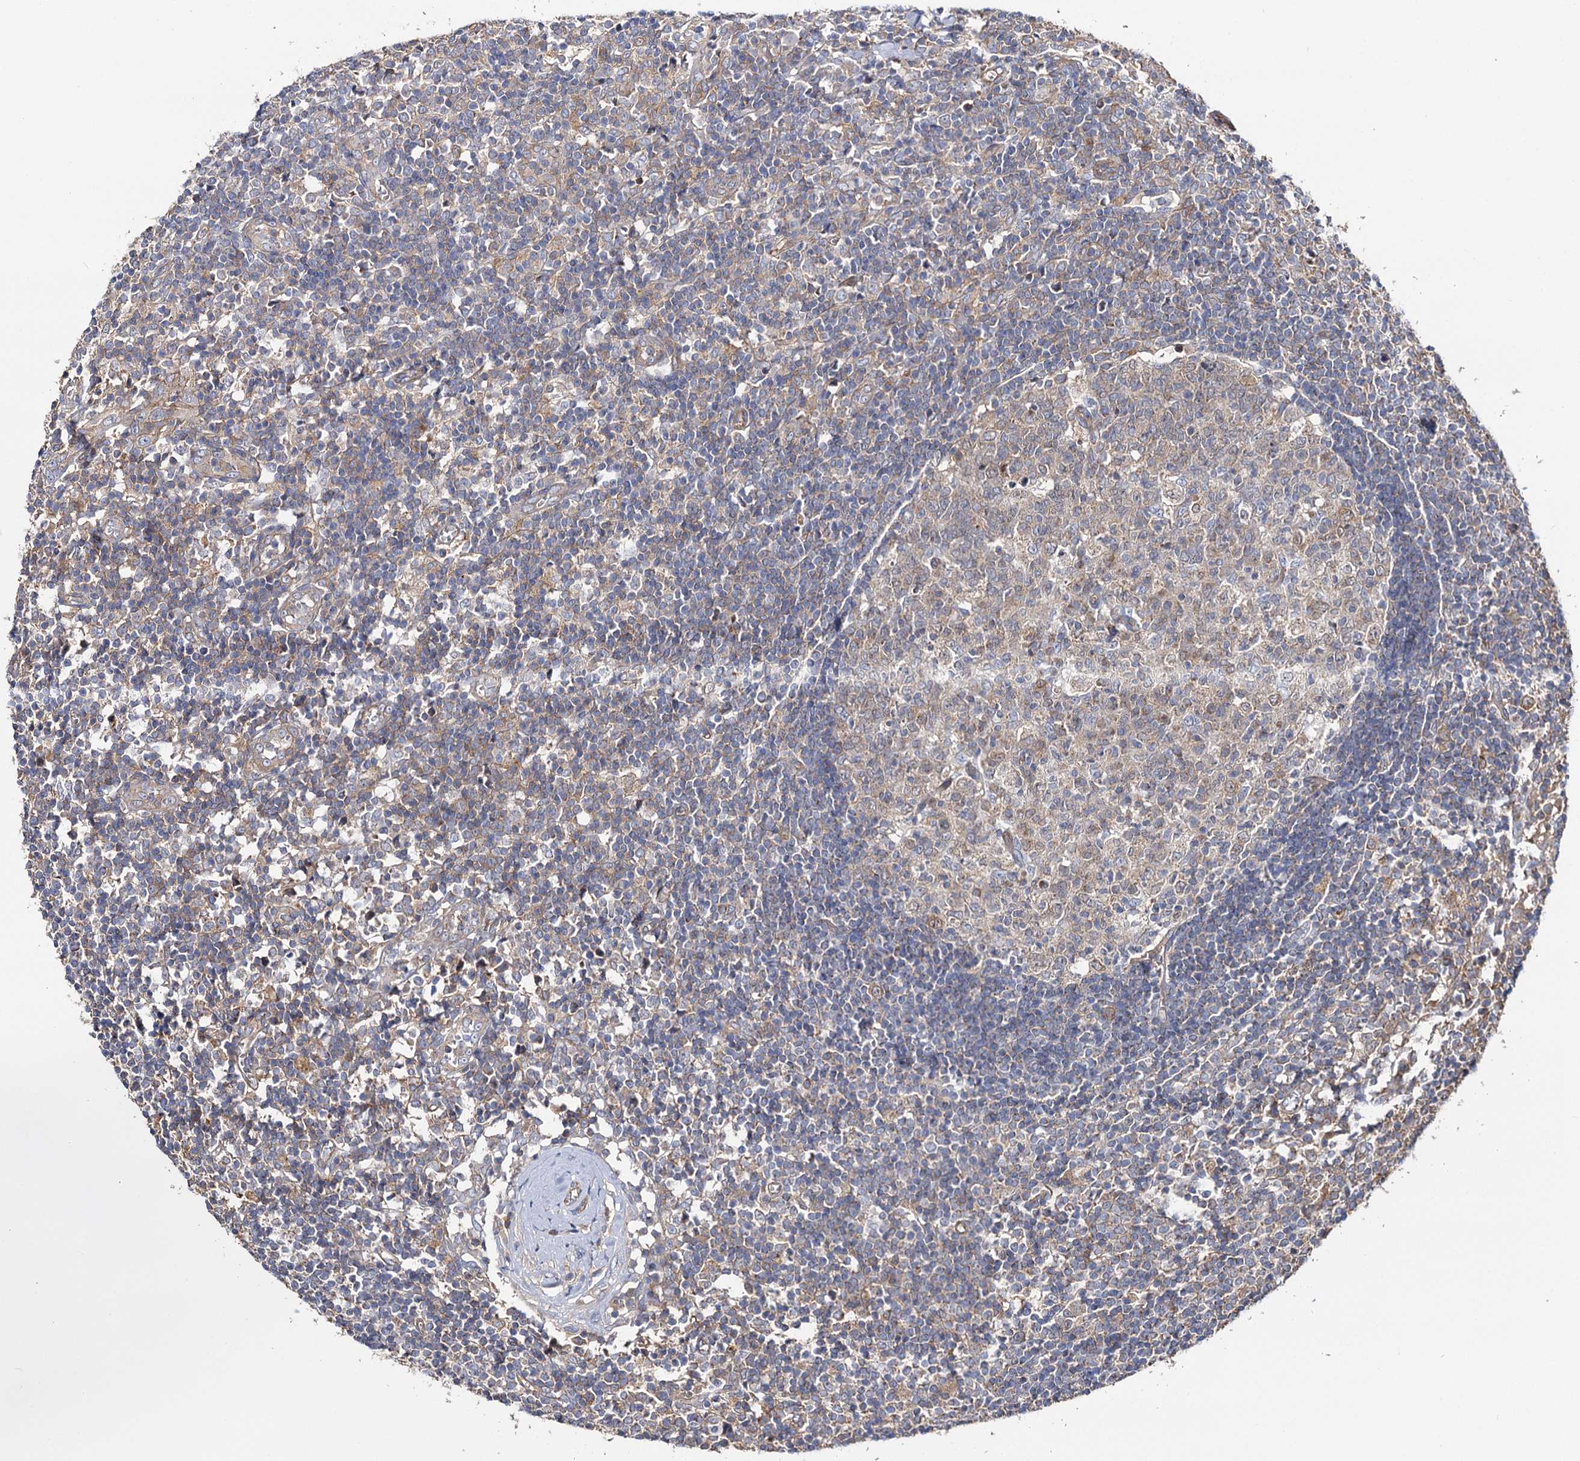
{"staining": {"intensity": "weak", "quantity": "25%-75%", "location": "cytoplasmic/membranous"}, "tissue": "lymph node", "cell_type": "Germinal center cells", "image_type": "normal", "snomed": [{"axis": "morphology", "description": "Normal tissue, NOS"}, {"axis": "morphology", "description": "Squamous cell carcinoma, metastatic, NOS"}, {"axis": "topography", "description": "Lymph node"}], "caption": "Immunohistochemistry image of unremarkable lymph node: human lymph node stained using immunohistochemistry (IHC) shows low levels of weak protein expression localized specifically in the cytoplasmic/membranous of germinal center cells, appearing as a cytoplasmic/membranous brown color.", "gene": "IDI1", "patient": {"sex": "male", "age": 73}}